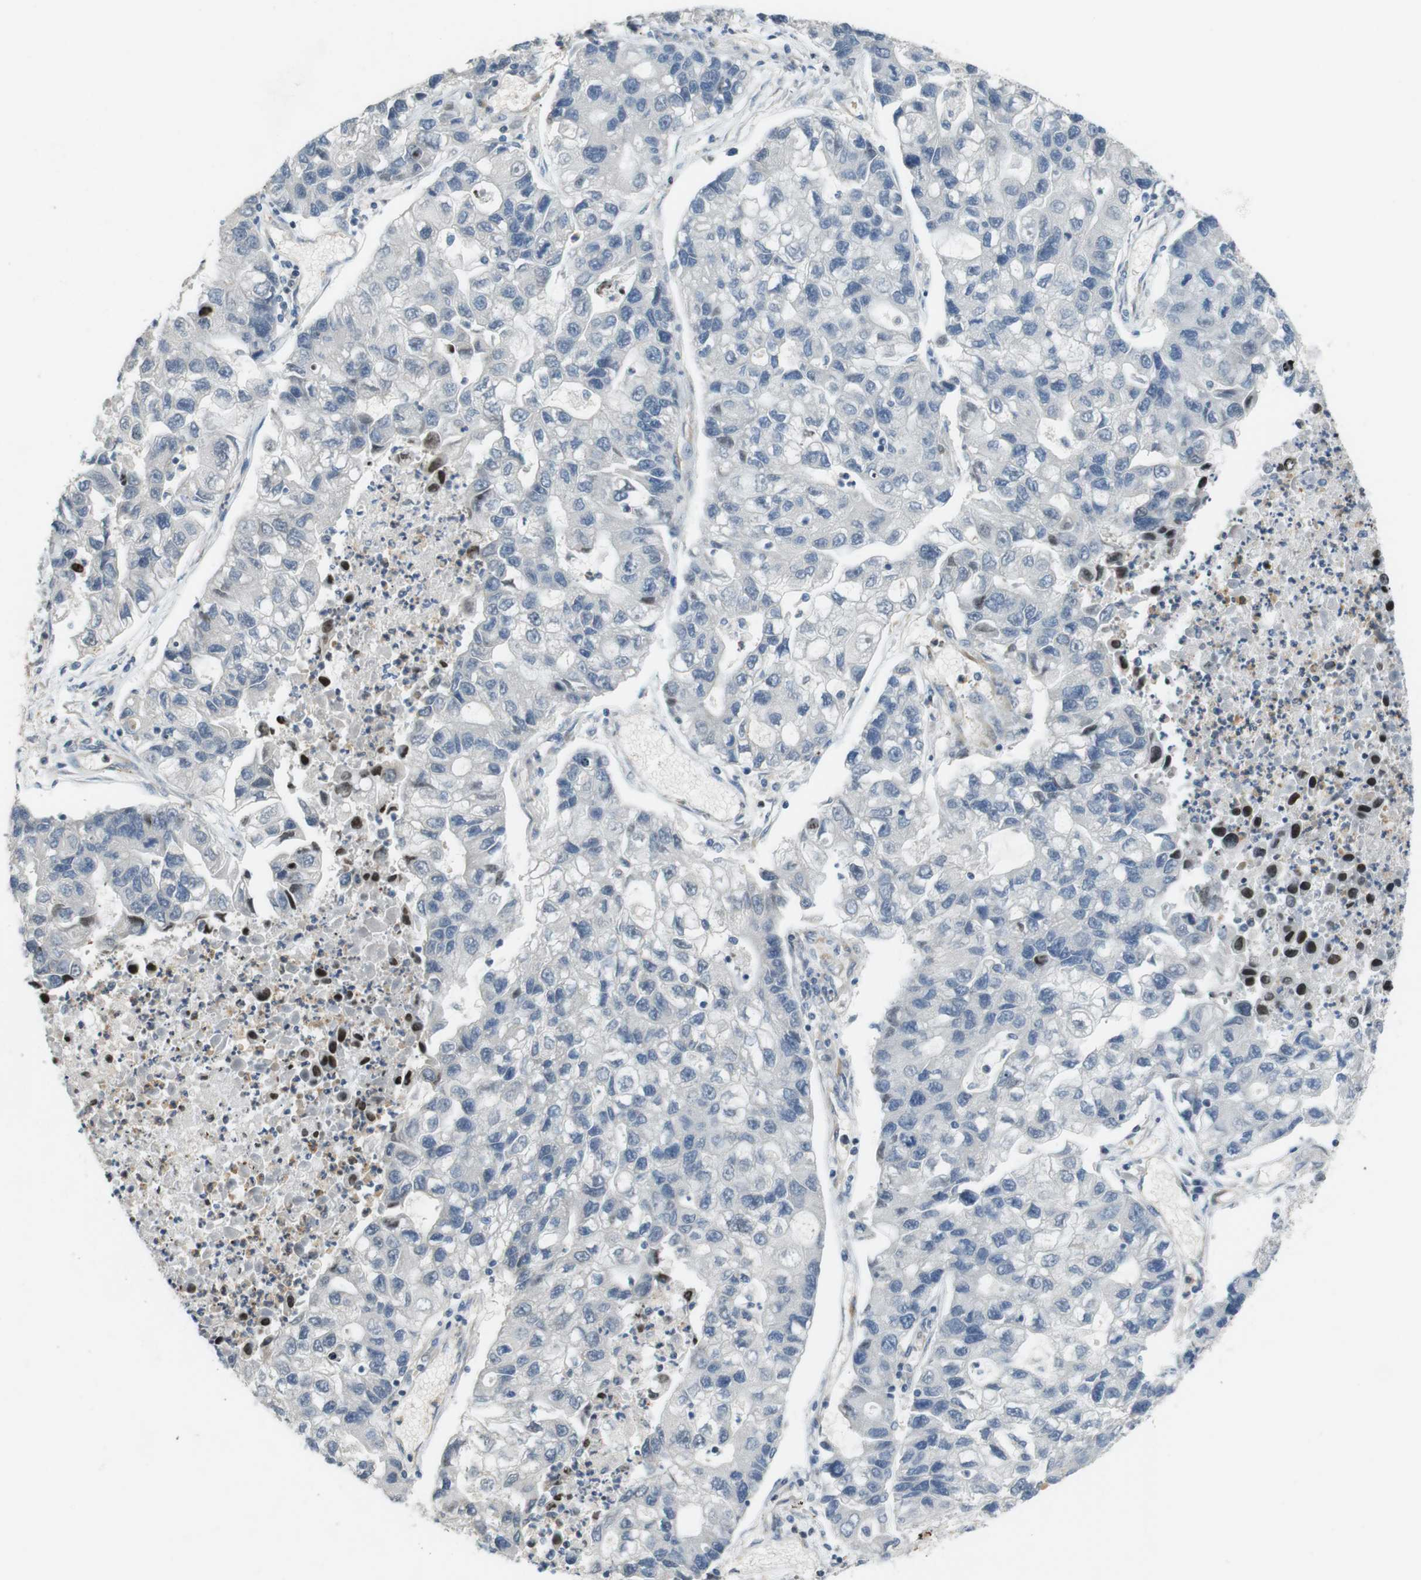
{"staining": {"intensity": "negative", "quantity": "none", "location": "none"}, "tissue": "lung cancer", "cell_type": "Tumor cells", "image_type": "cancer", "snomed": [{"axis": "morphology", "description": "Adenocarcinoma, NOS"}, {"axis": "topography", "description": "Lung"}], "caption": "Micrograph shows no protein expression in tumor cells of lung cancer tissue.", "gene": "PCDH10", "patient": {"sex": "female", "age": 51}}